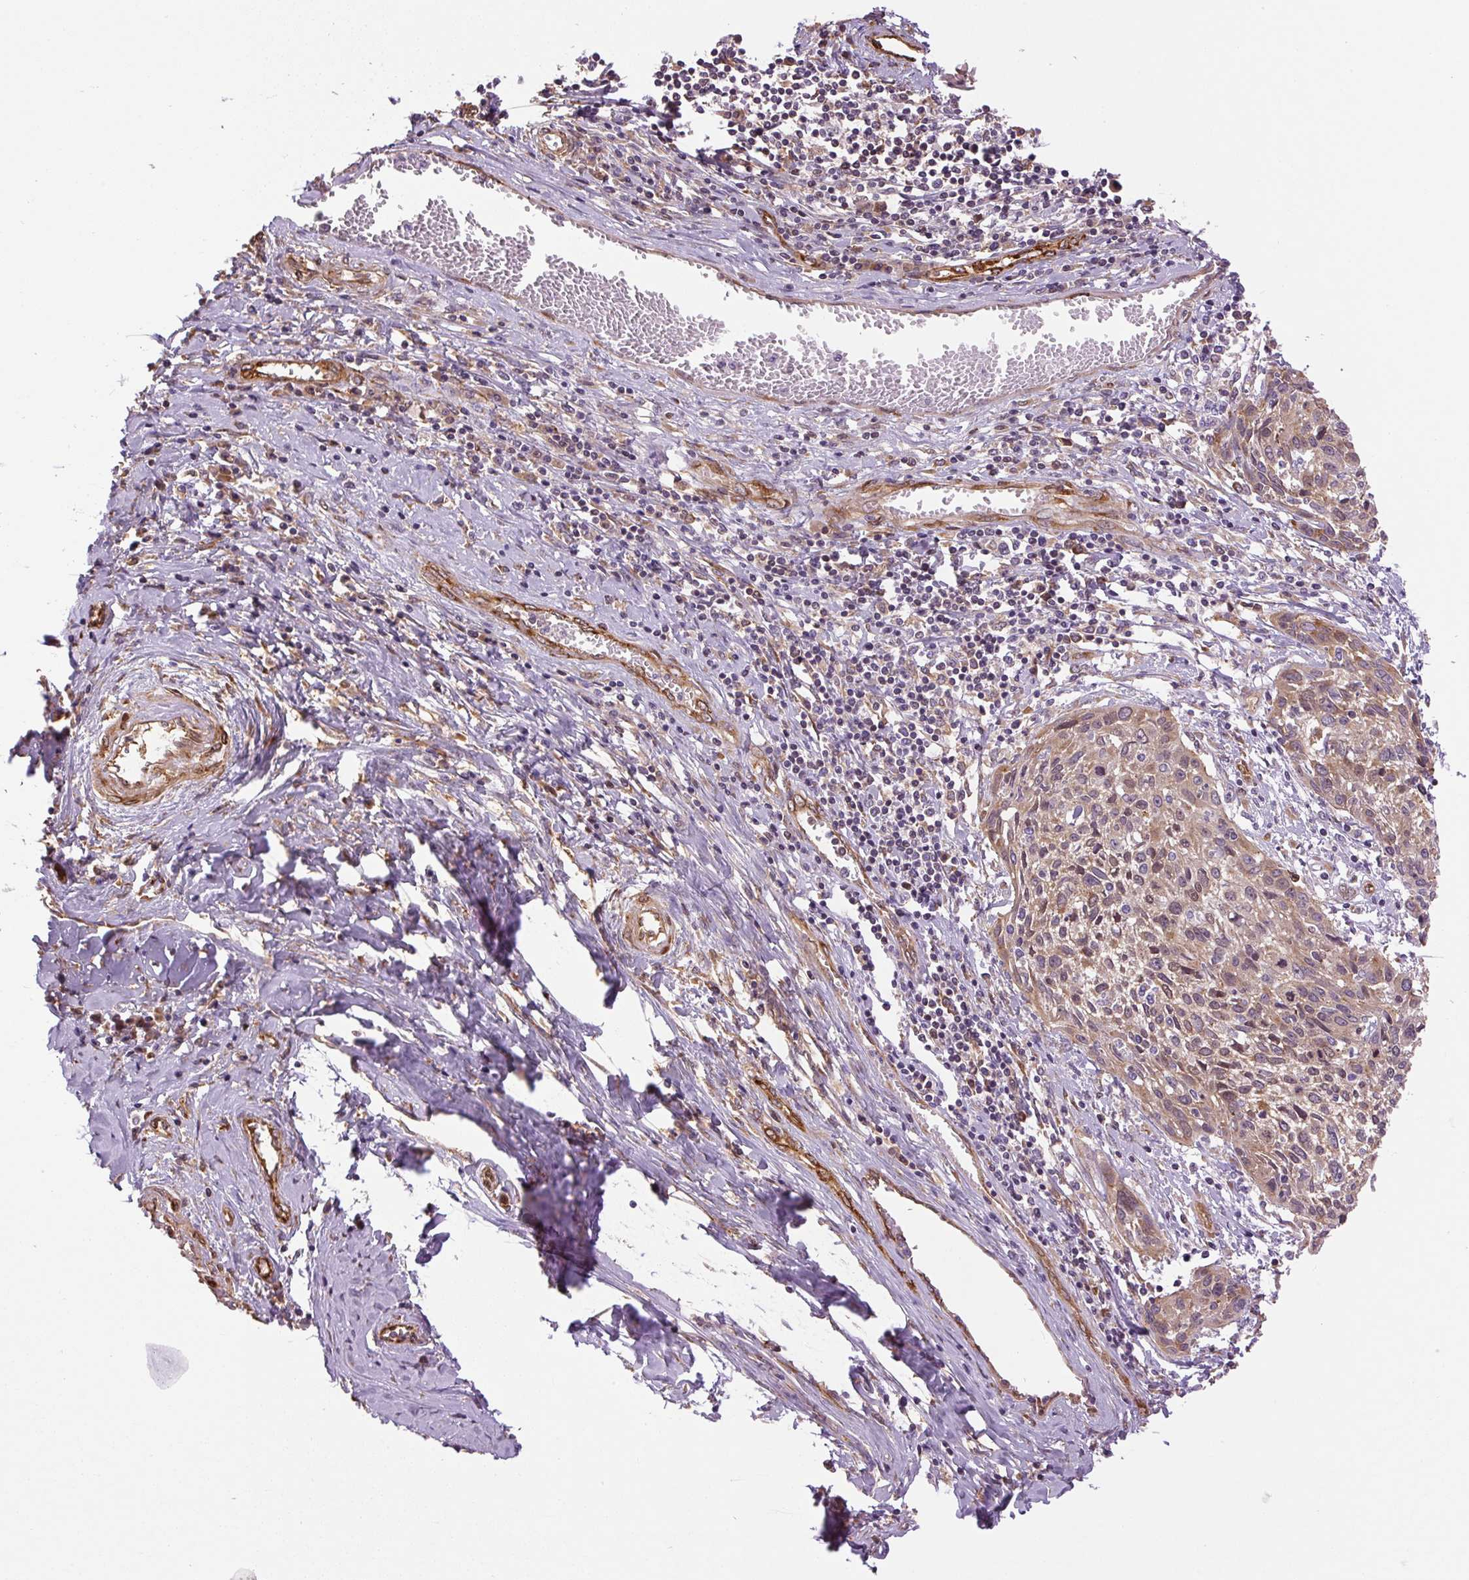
{"staining": {"intensity": "weak", "quantity": "25%-75%", "location": "cytoplasmic/membranous"}, "tissue": "cervical cancer", "cell_type": "Tumor cells", "image_type": "cancer", "snomed": [{"axis": "morphology", "description": "Squamous cell carcinoma, NOS"}, {"axis": "topography", "description": "Cervix"}], "caption": "IHC (DAB (3,3'-diaminobenzidine)) staining of cervical squamous cell carcinoma exhibits weak cytoplasmic/membranous protein staining in approximately 25%-75% of tumor cells.", "gene": "SEPTIN10", "patient": {"sex": "female", "age": 51}}